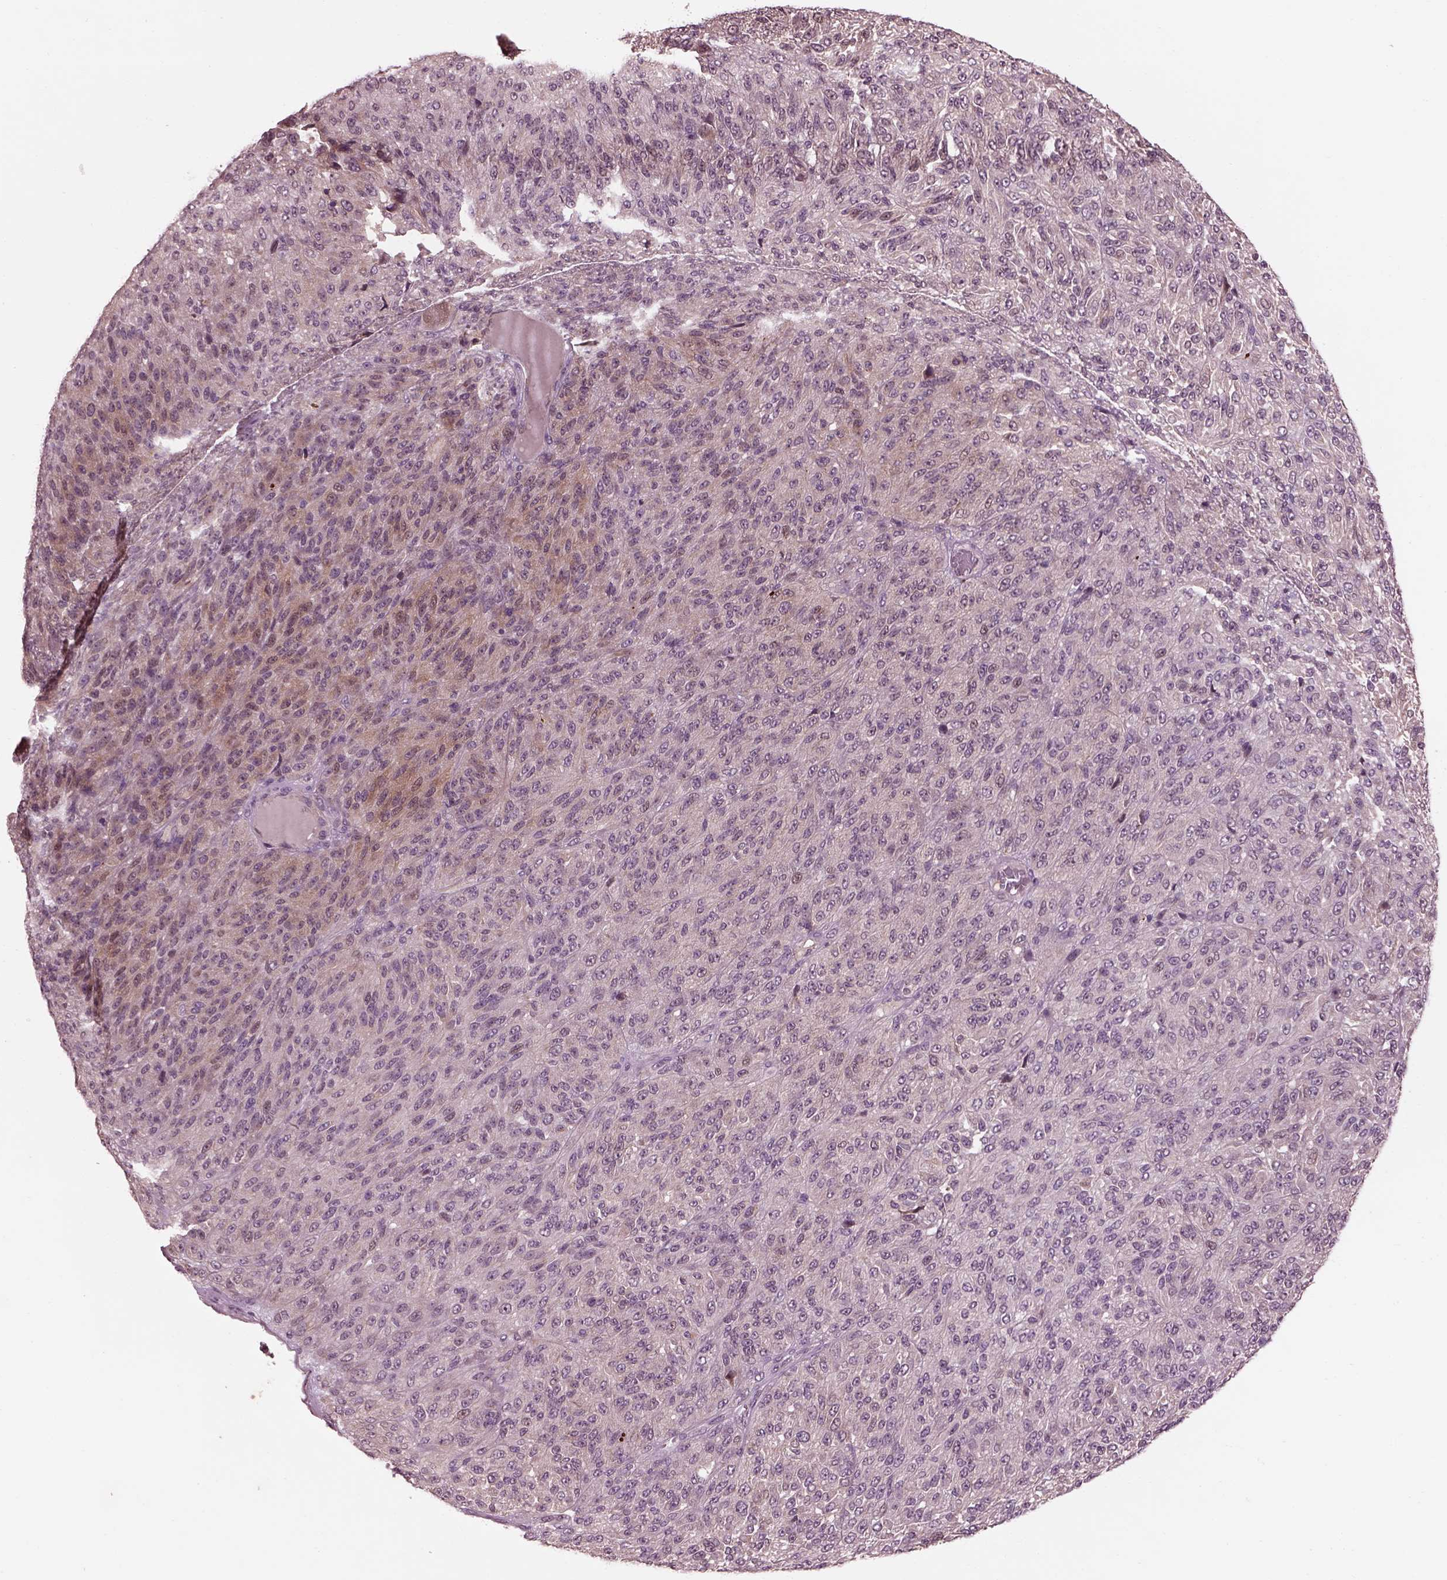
{"staining": {"intensity": "weak", "quantity": "<25%", "location": "cytoplasmic/membranous"}, "tissue": "melanoma", "cell_type": "Tumor cells", "image_type": "cancer", "snomed": [{"axis": "morphology", "description": "Malignant melanoma, Metastatic site"}, {"axis": "topography", "description": "Brain"}], "caption": "Human melanoma stained for a protein using IHC exhibits no expression in tumor cells.", "gene": "EFEMP1", "patient": {"sex": "female", "age": 56}}